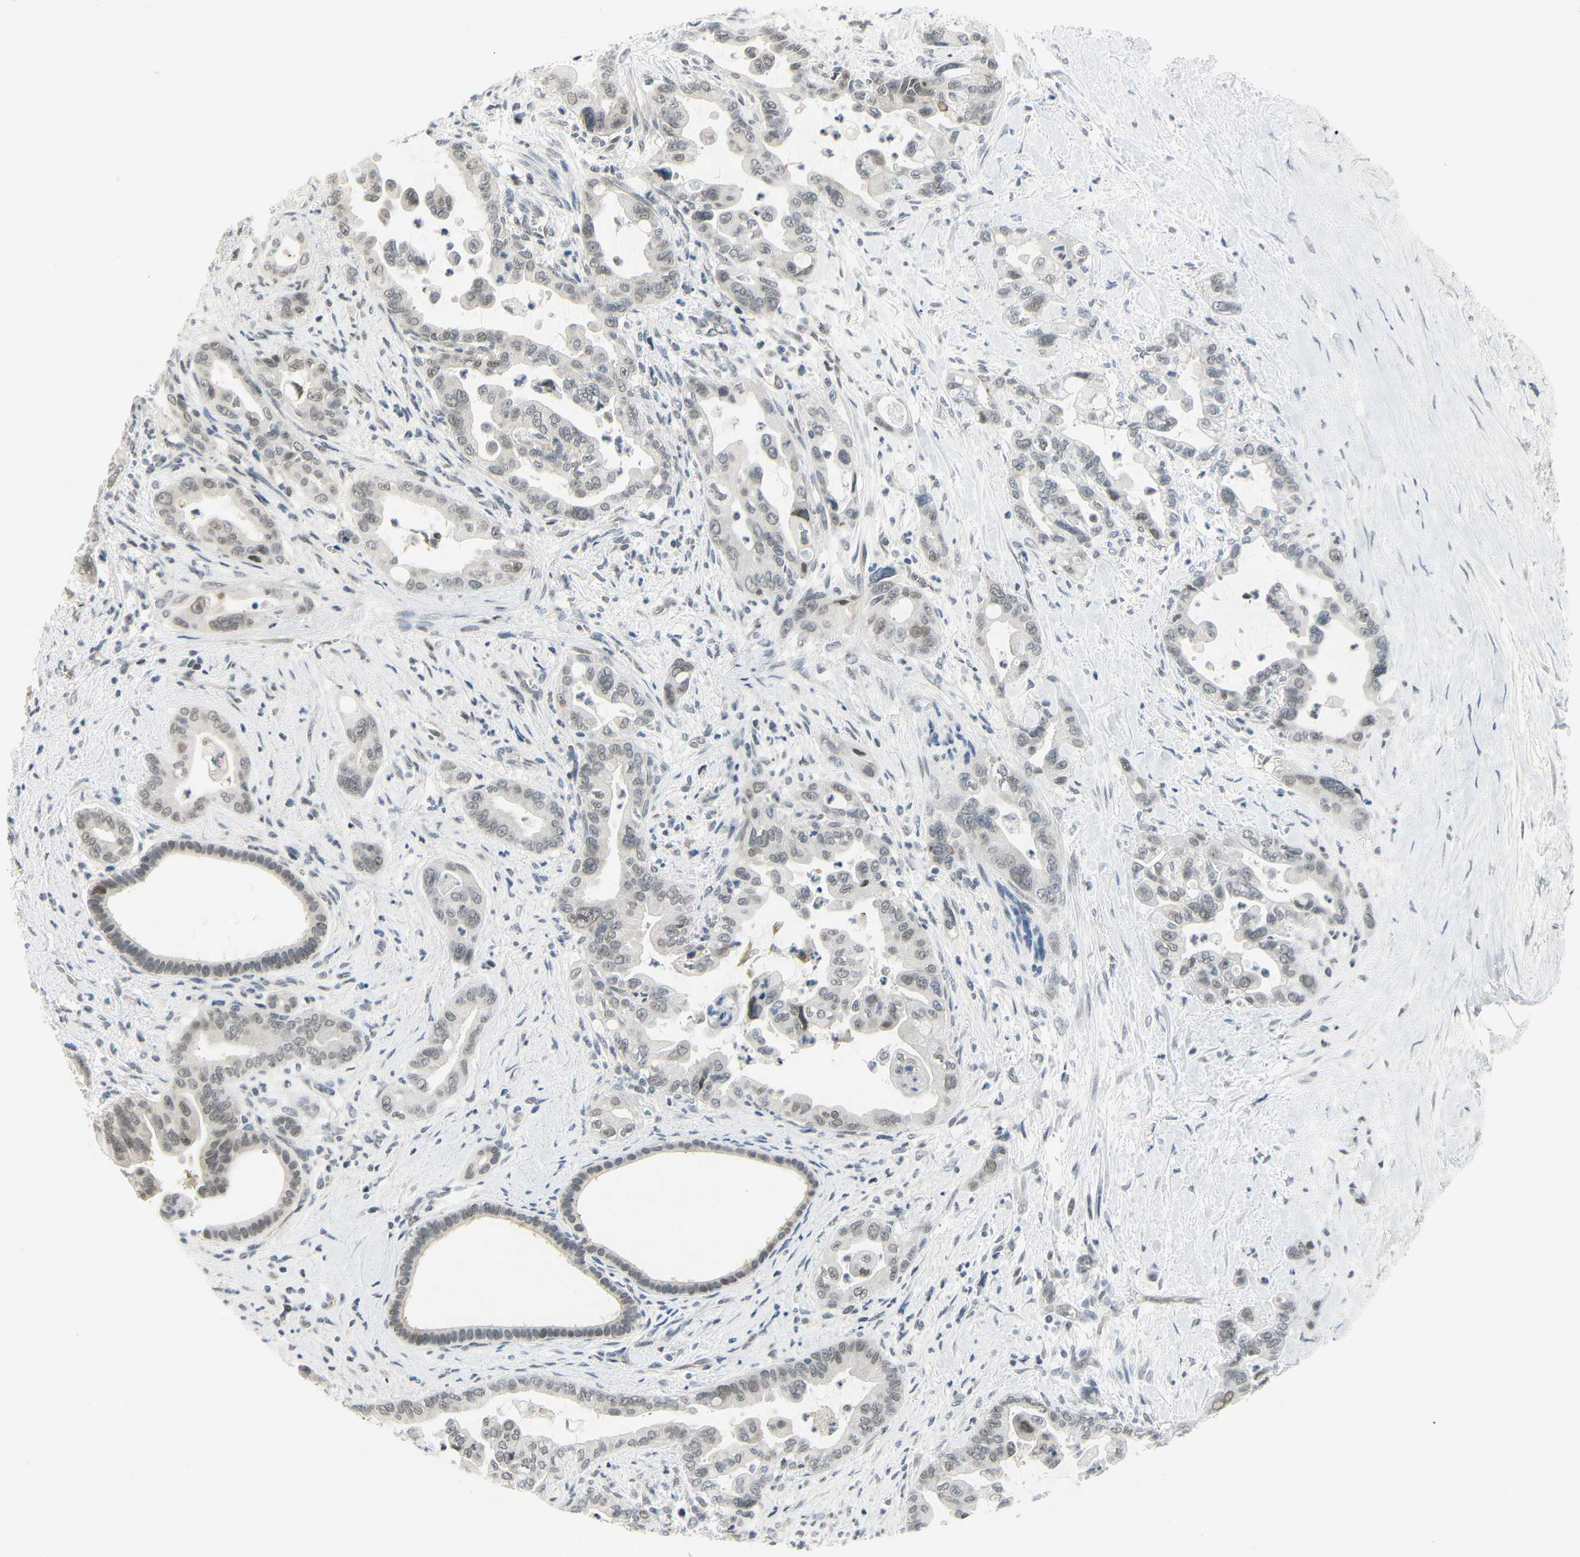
{"staining": {"intensity": "weak", "quantity": "25%-75%", "location": "nuclear"}, "tissue": "pancreatic cancer", "cell_type": "Tumor cells", "image_type": "cancer", "snomed": [{"axis": "morphology", "description": "Adenocarcinoma, NOS"}, {"axis": "topography", "description": "Pancreas"}], "caption": "Immunohistochemistry photomicrograph of adenocarcinoma (pancreatic) stained for a protein (brown), which demonstrates low levels of weak nuclear staining in approximately 25%-75% of tumor cells.", "gene": "IMPG2", "patient": {"sex": "male", "age": 70}}